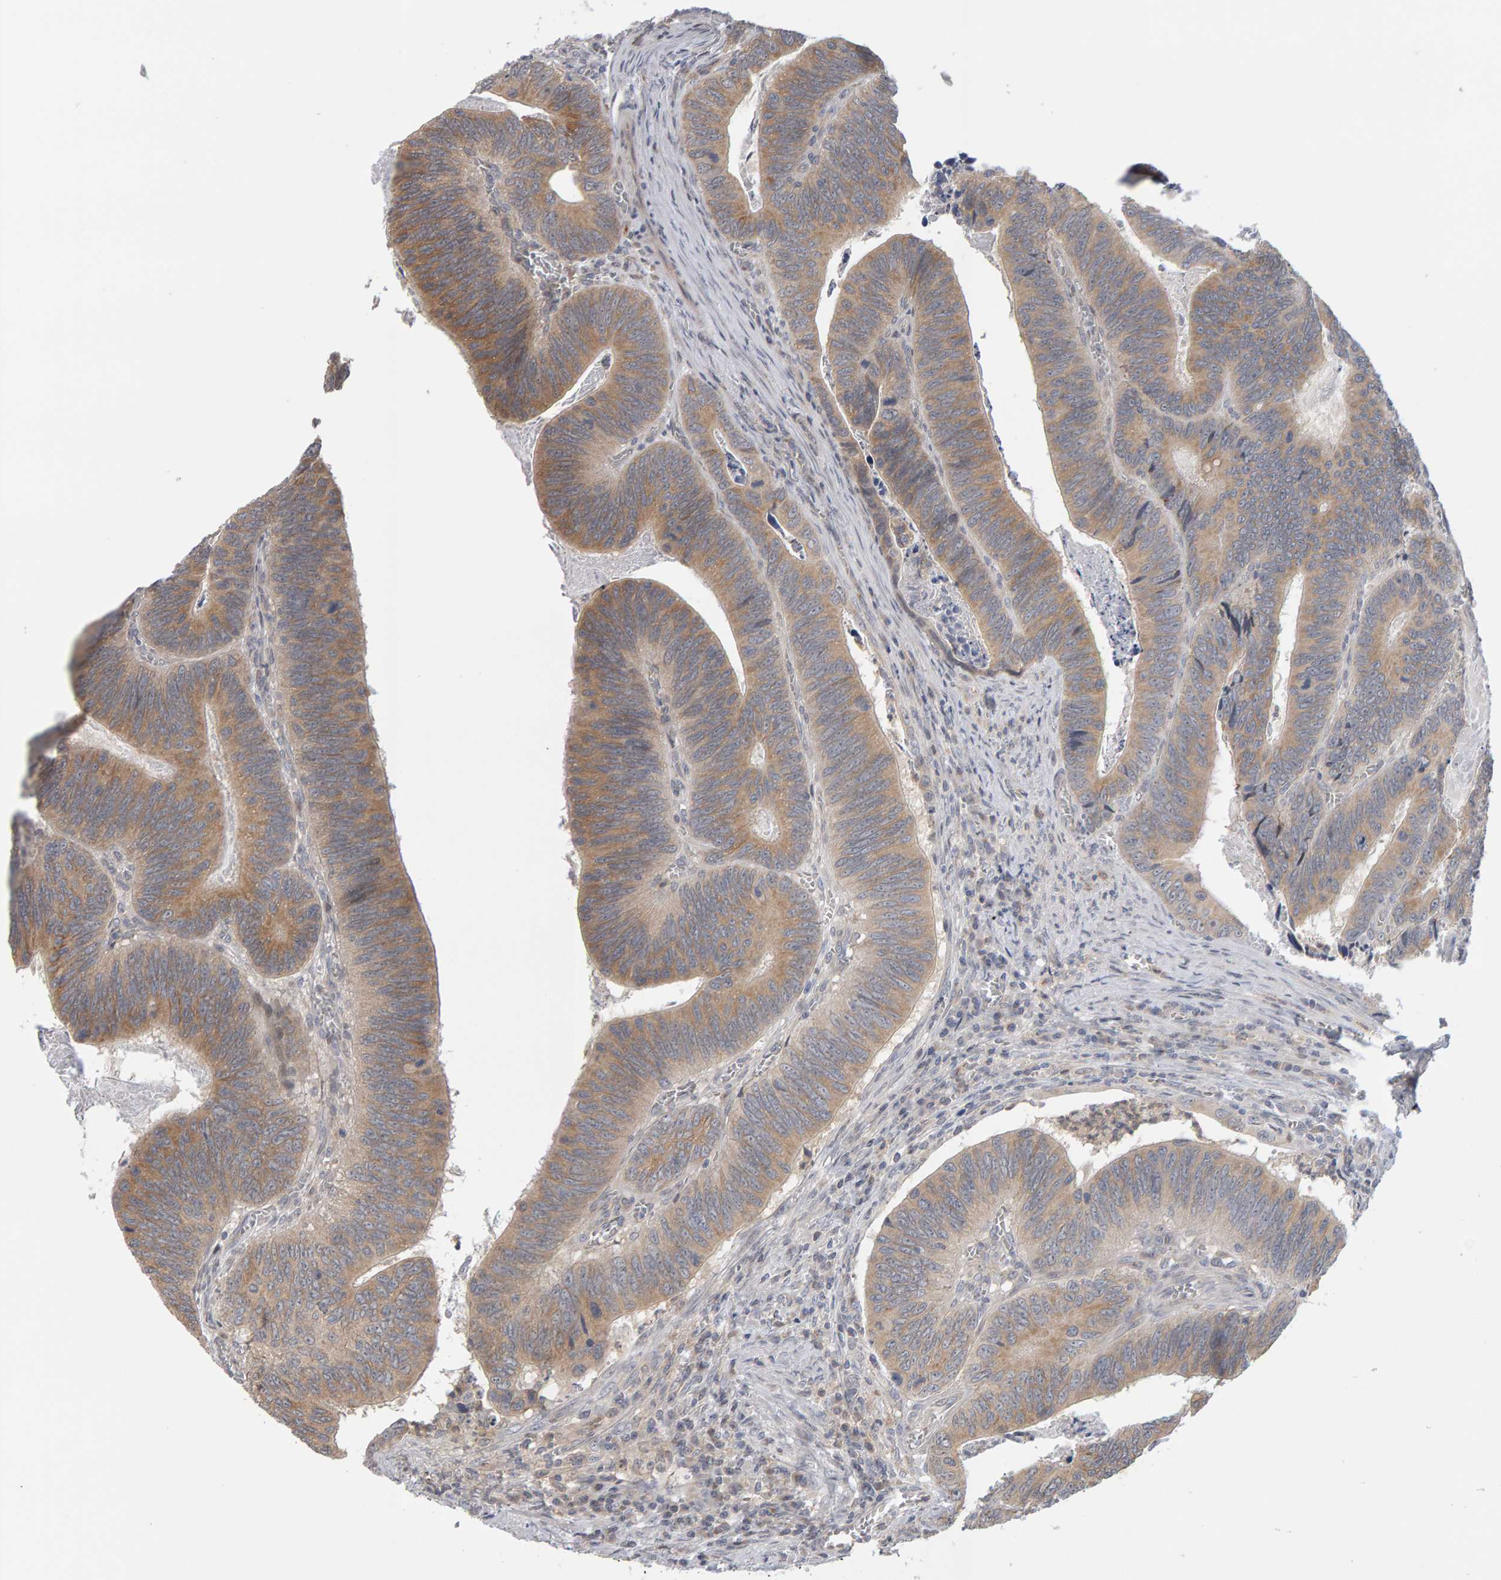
{"staining": {"intensity": "moderate", "quantity": ">75%", "location": "cytoplasmic/membranous"}, "tissue": "colorectal cancer", "cell_type": "Tumor cells", "image_type": "cancer", "snomed": [{"axis": "morphology", "description": "Inflammation, NOS"}, {"axis": "morphology", "description": "Adenocarcinoma, NOS"}, {"axis": "topography", "description": "Colon"}], "caption": "Approximately >75% of tumor cells in human colorectal adenocarcinoma exhibit moderate cytoplasmic/membranous protein expression as visualized by brown immunohistochemical staining.", "gene": "MSRA", "patient": {"sex": "male", "age": 72}}